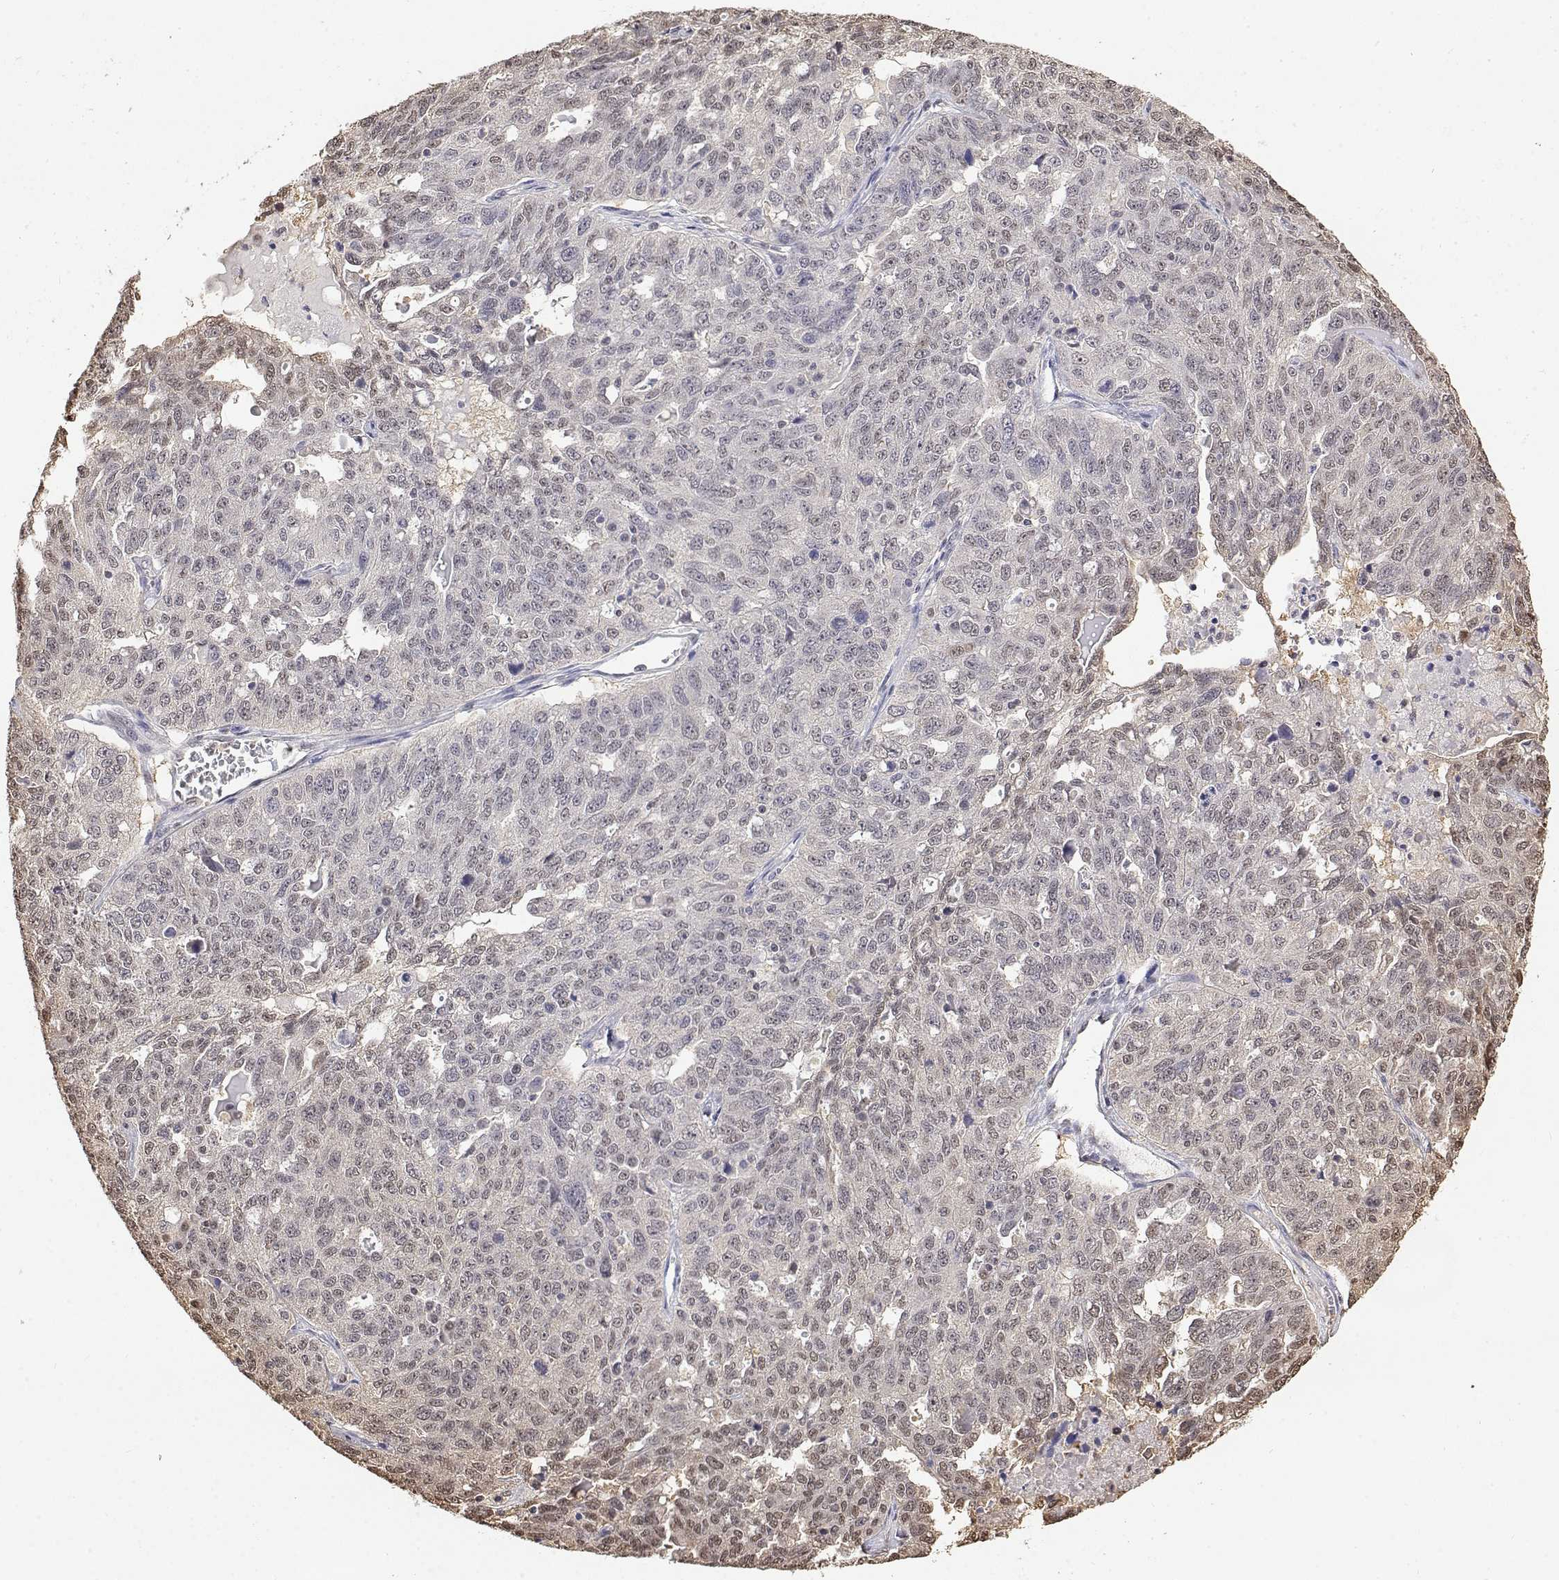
{"staining": {"intensity": "weak", "quantity": "25%-75%", "location": "nuclear"}, "tissue": "ovarian cancer", "cell_type": "Tumor cells", "image_type": "cancer", "snomed": [{"axis": "morphology", "description": "Cystadenocarcinoma, serous, NOS"}, {"axis": "topography", "description": "Ovary"}], "caption": "A low amount of weak nuclear expression is present in approximately 25%-75% of tumor cells in serous cystadenocarcinoma (ovarian) tissue. The staining was performed using DAB (3,3'-diaminobenzidine) to visualize the protein expression in brown, while the nuclei were stained in blue with hematoxylin (Magnification: 20x).", "gene": "TPI1", "patient": {"sex": "female", "age": 71}}